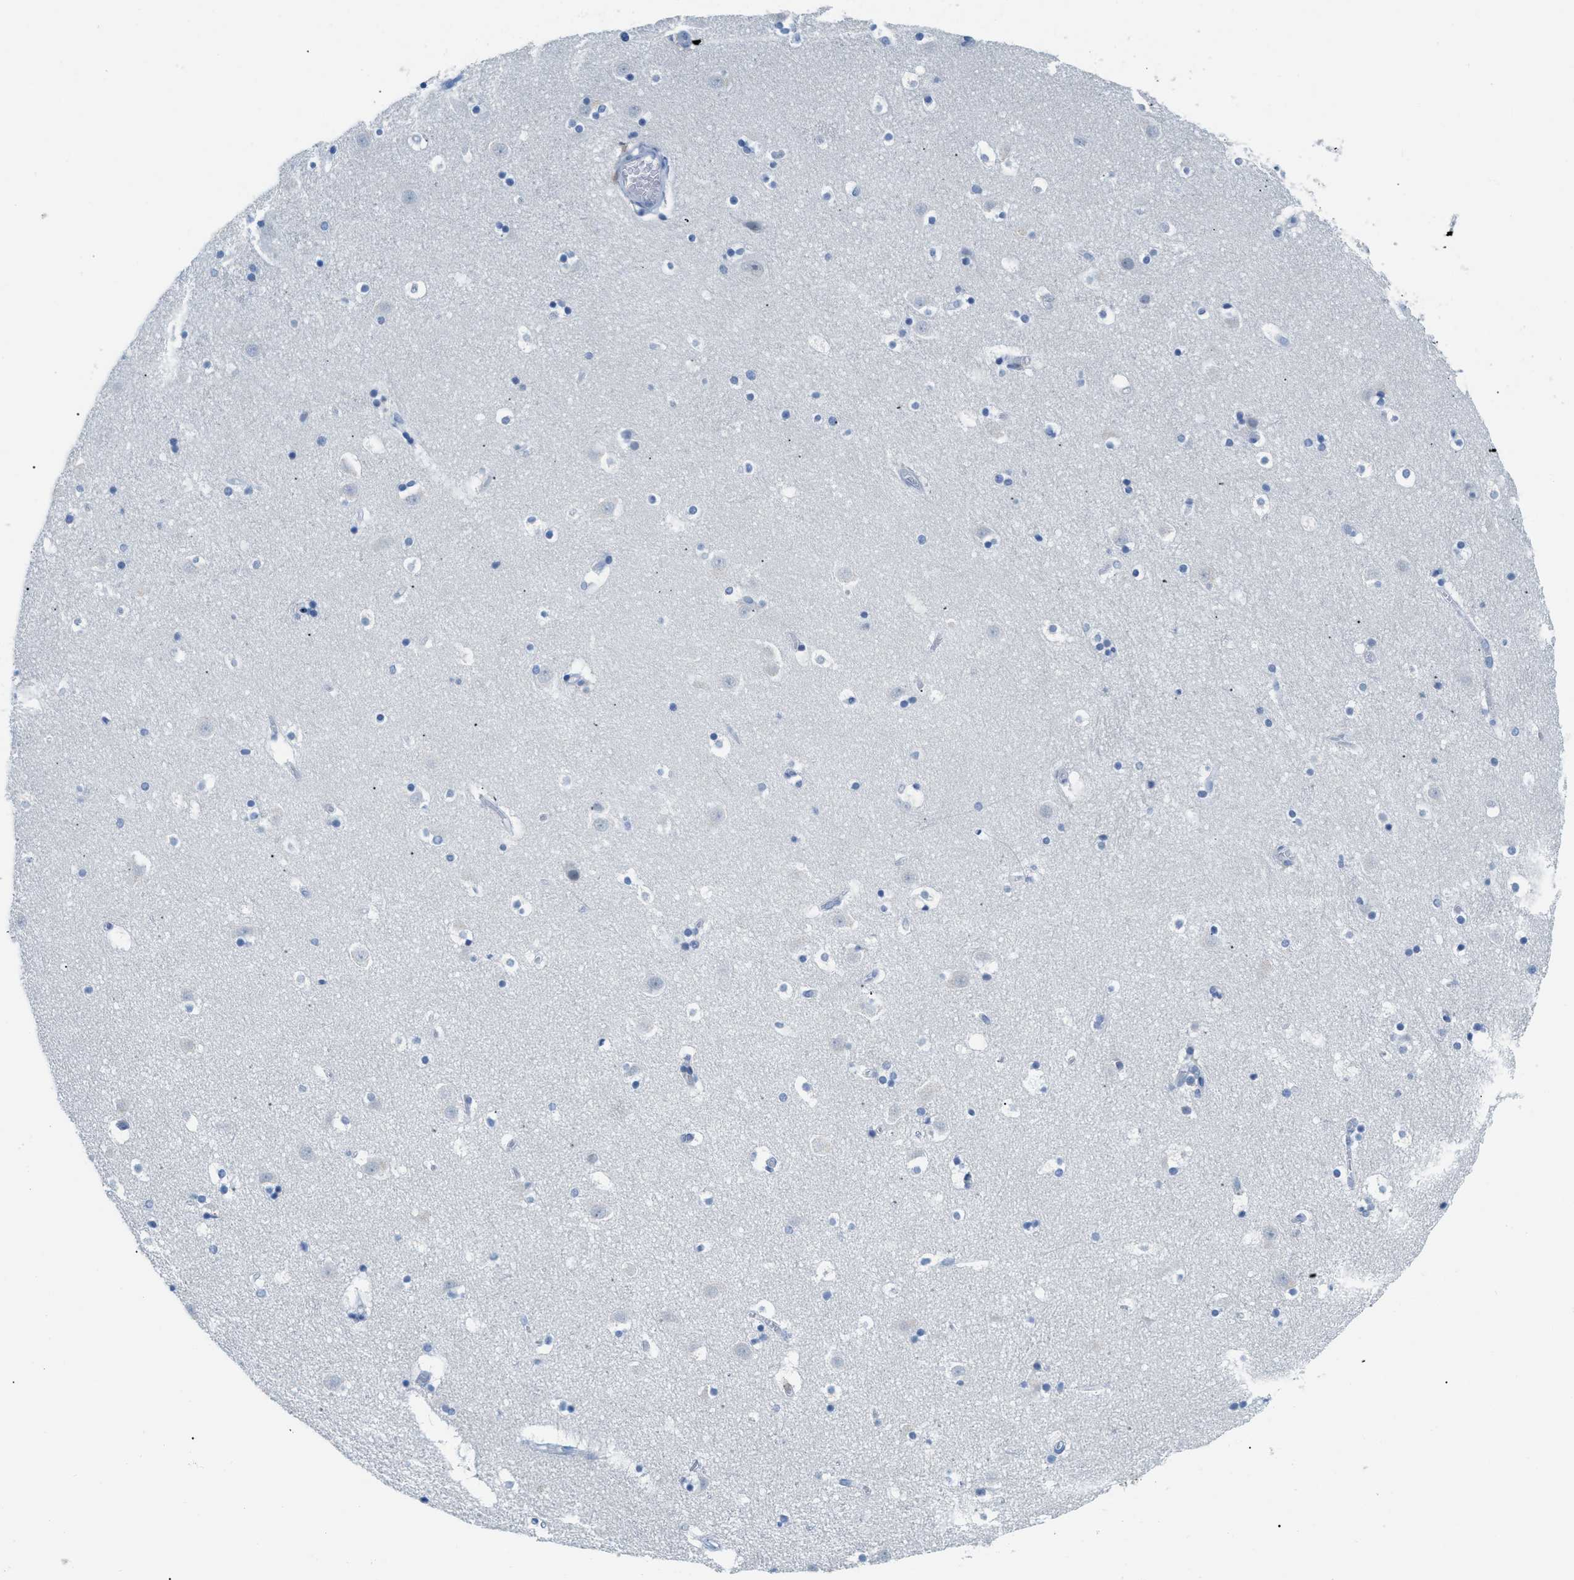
{"staining": {"intensity": "negative", "quantity": "none", "location": "none"}, "tissue": "caudate", "cell_type": "Glial cells", "image_type": "normal", "snomed": [{"axis": "morphology", "description": "Normal tissue, NOS"}, {"axis": "topography", "description": "Lateral ventricle wall"}], "caption": "This is a photomicrograph of immunohistochemistry staining of benign caudate, which shows no staining in glial cells. (Stains: DAB immunohistochemistry (IHC) with hematoxylin counter stain, Microscopy: brightfield microscopy at high magnification).", "gene": "HSF2", "patient": {"sex": "male", "age": 45}}